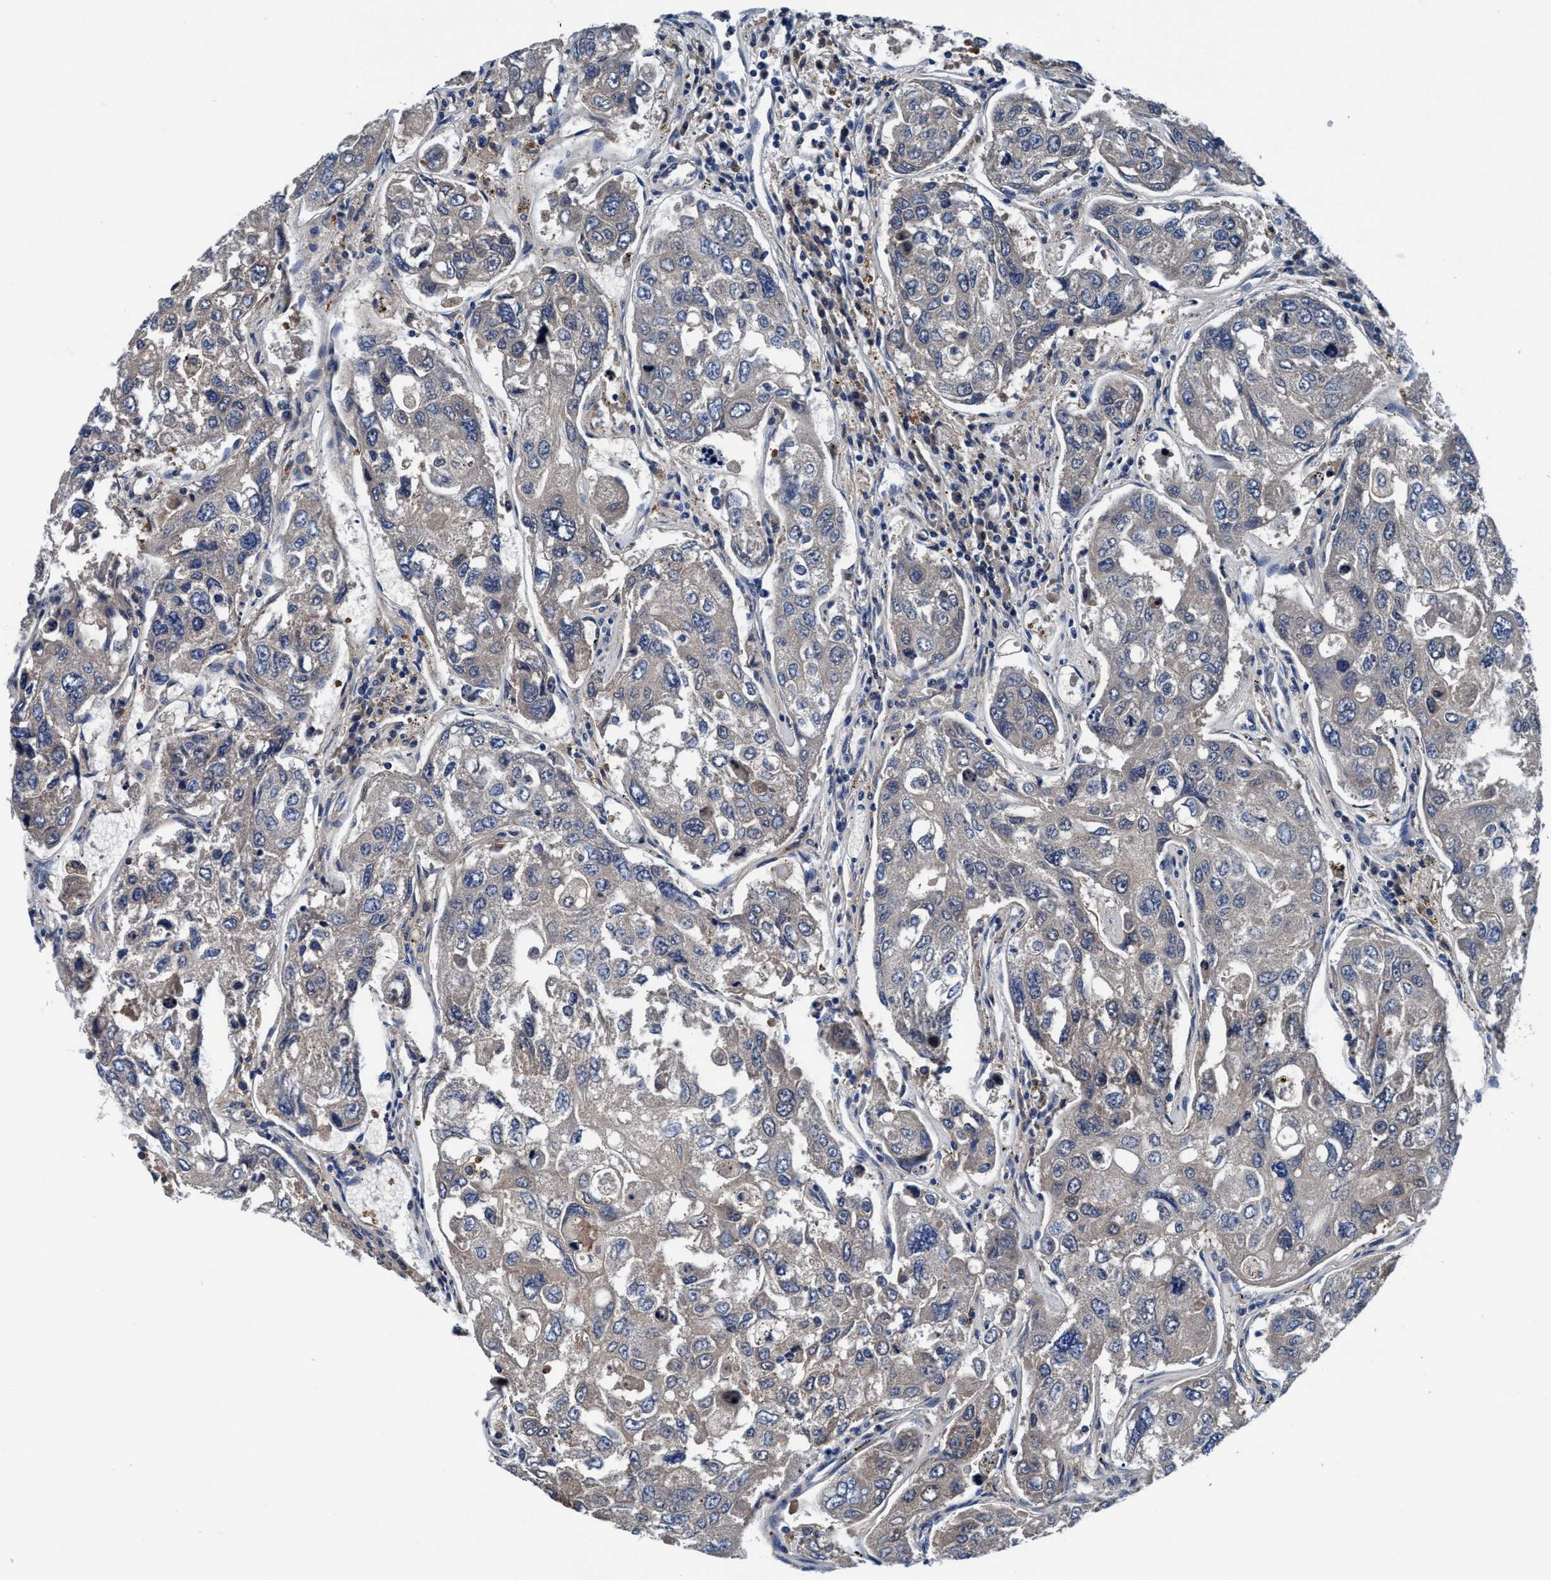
{"staining": {"intensity": "weak", "quantity": "<25%", "location": "cytoplasmic/membranous"}, "tissue": "urothelial cancer", "cell_type": "Tumor cells", "image_type": "cancer", "snomed": [{"axis": "morphology", "description": "Urothelial carcinoma, High grade"}, {"axis": "topography", "description": "Lymph node"}, {"axis": "topography", "description": "Urinary bladder"}], "caption": "Immunohistochemistry histopathology image of neoplastic tissue: urothelial carcinoma (high-grade) stained with DAB shows no significant protein staining in tumor cells.", "gene": "TMEM94", "patient": {"sex": "male", "age": 51}}